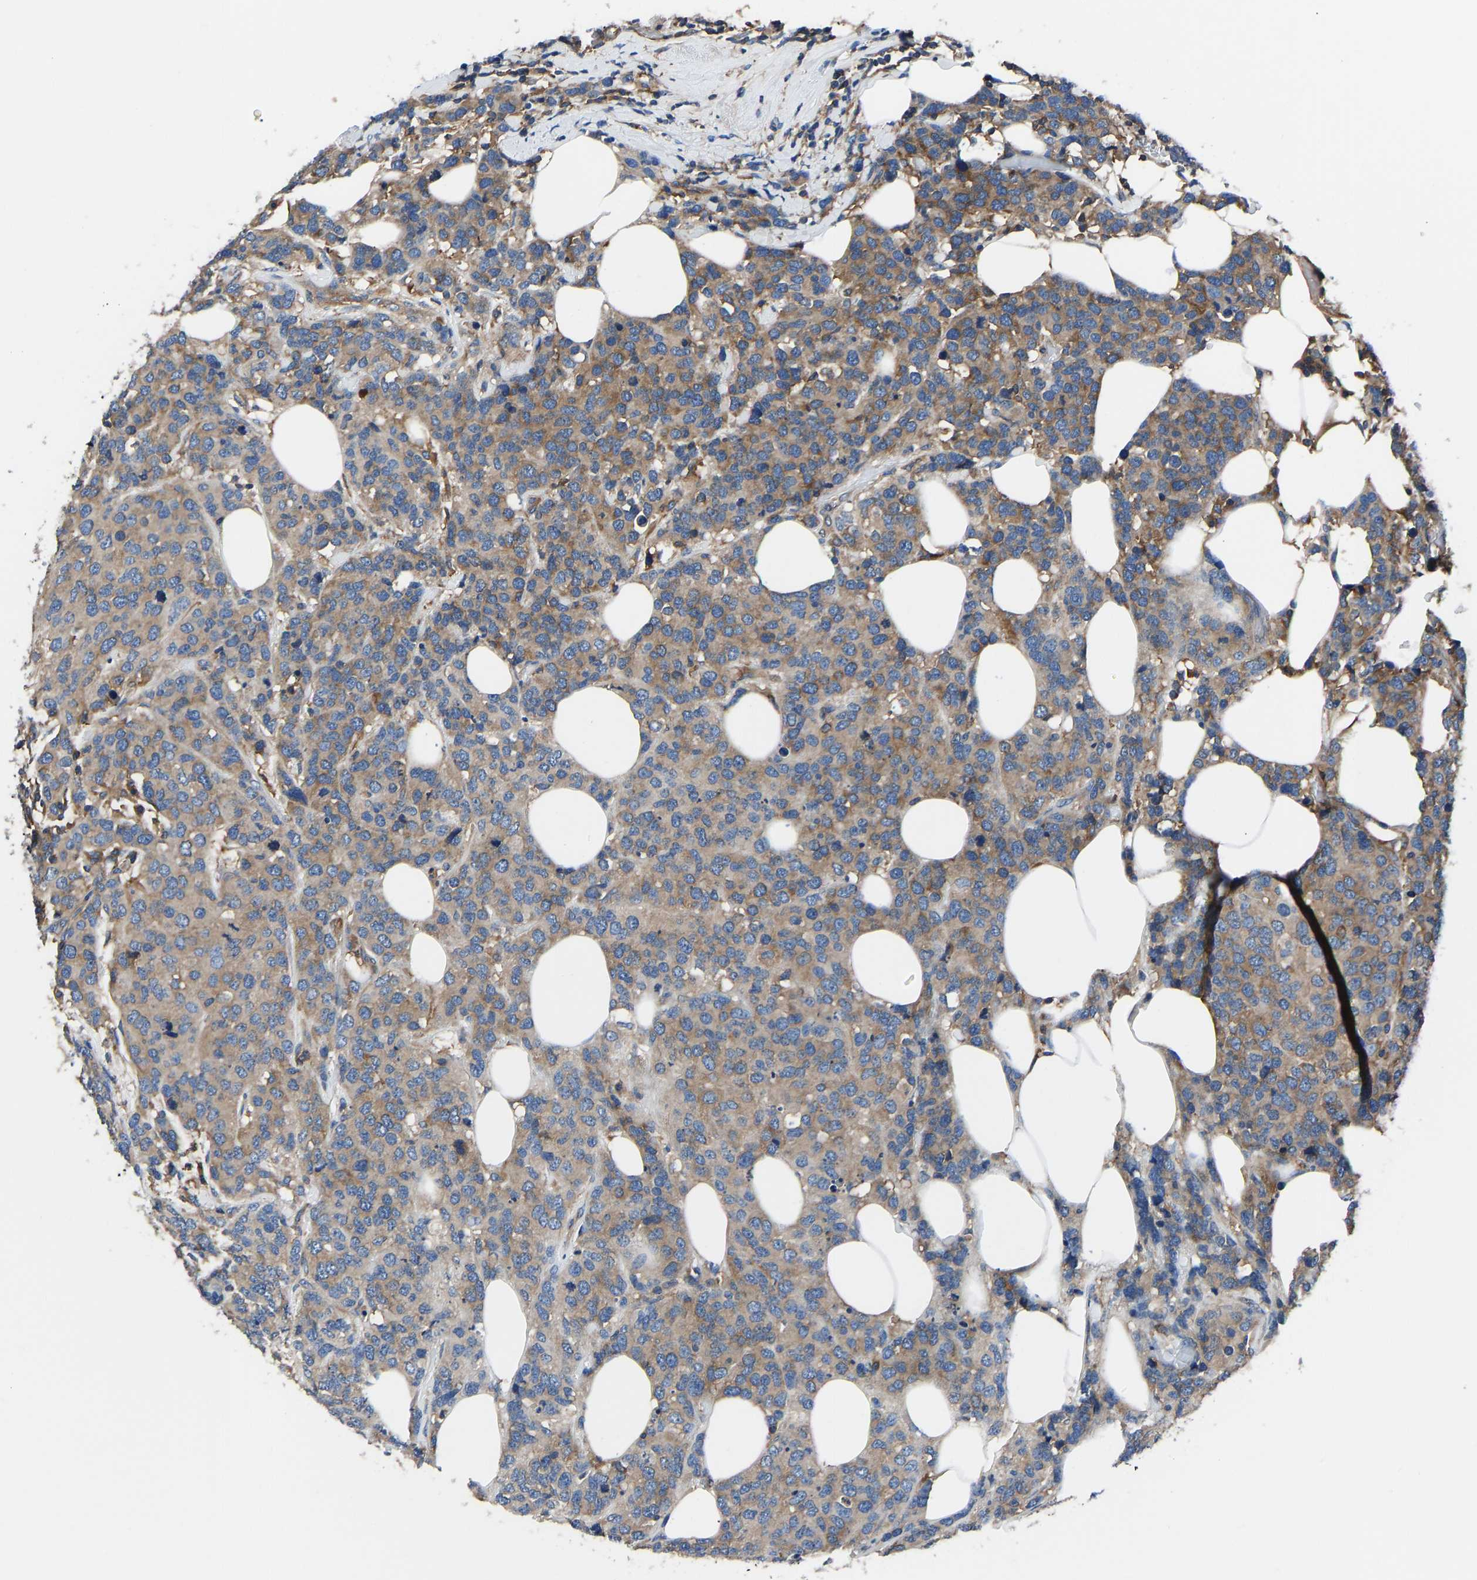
{"staining": {"intensity": "moderate", "quantity": ">75%", "location": "cytoplasmic/membranous"}, "tissue": "breast cancer", "cell_type": "Tumor cells", "image_type": "cancer", "snomed": [{"axis": "morphology", "description": "Lobular carcinoma"}, {"axis": "topography", "description": "Breast"}], "caption": "Protein staining of lobular carcinoma (breast) tissue exhibits moderate cytoplasmic/membranous staining in about >75% of tumor cells. (Stains: DAB in brown, nuclei in blue, Microscopy: brightfield microscopy at high magnification).", "gene": "PRKAR1A", "patient": {"sex": "female", "age": 59}}